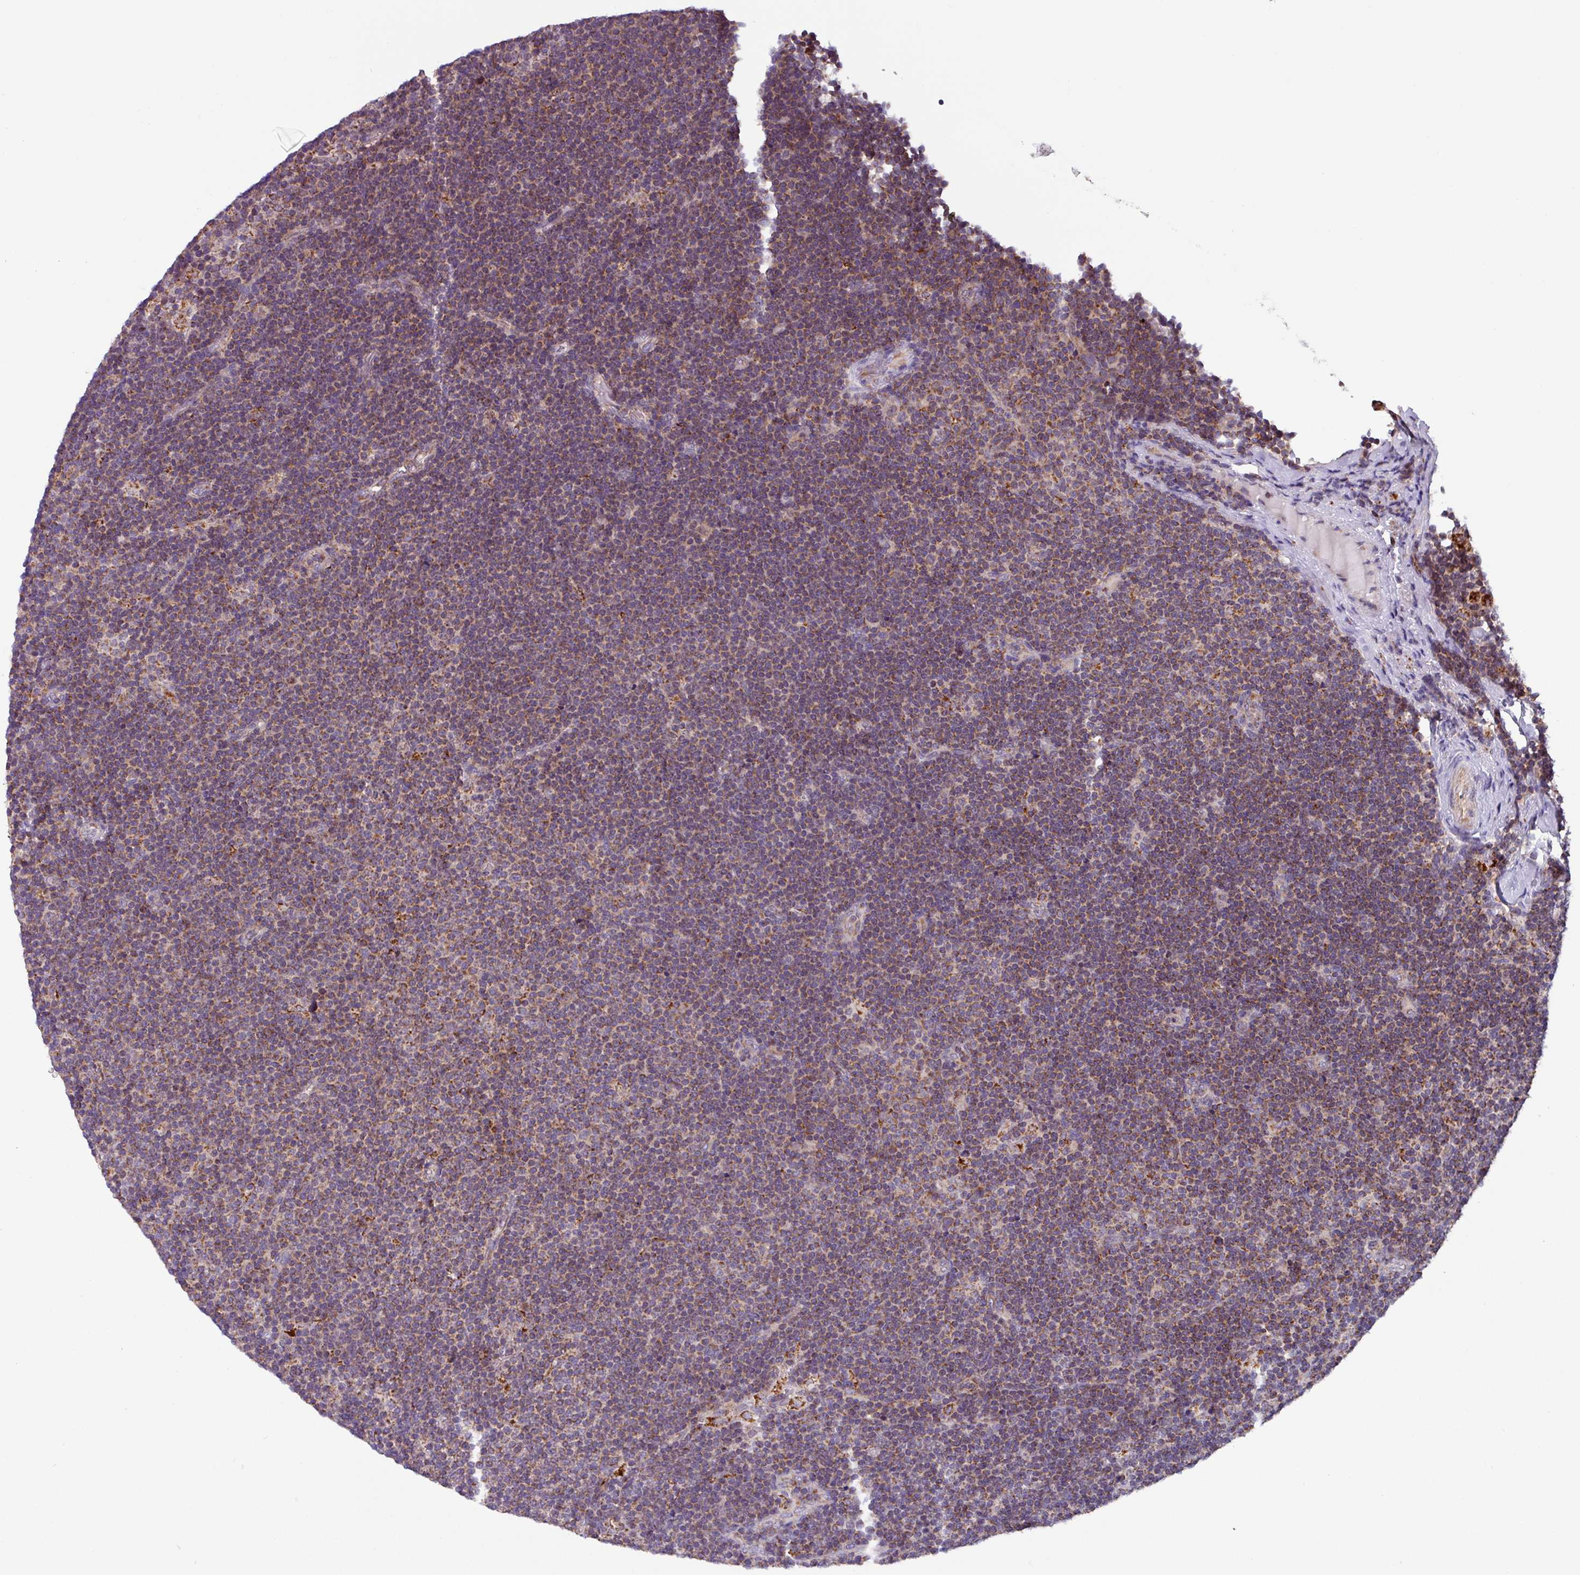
{"staining": {"intensity": "moderate", "quantity": ">75%", "location": "cytoplasmic/membranous"}, "tissue": "lymphoma", "cell_type": "Tumor cells", "image_type": "cancer", "snomed": [{"axis": "morphology", "description": "Malignant lymphoma, non-Hodgkin's type, Low grade"}, {"axis": "topography", "description": "Lymph node"}], "caption": "Immunohistochemical staining of human lymphoma shows moderate cytoplasmic/membranous protein staining in about >75% of tumor cells. (Brightfield microscopy of DAB IHC at high magnification).", "gene": "AKIRIN1", "patient": {"sex": "male", "age": 48}}